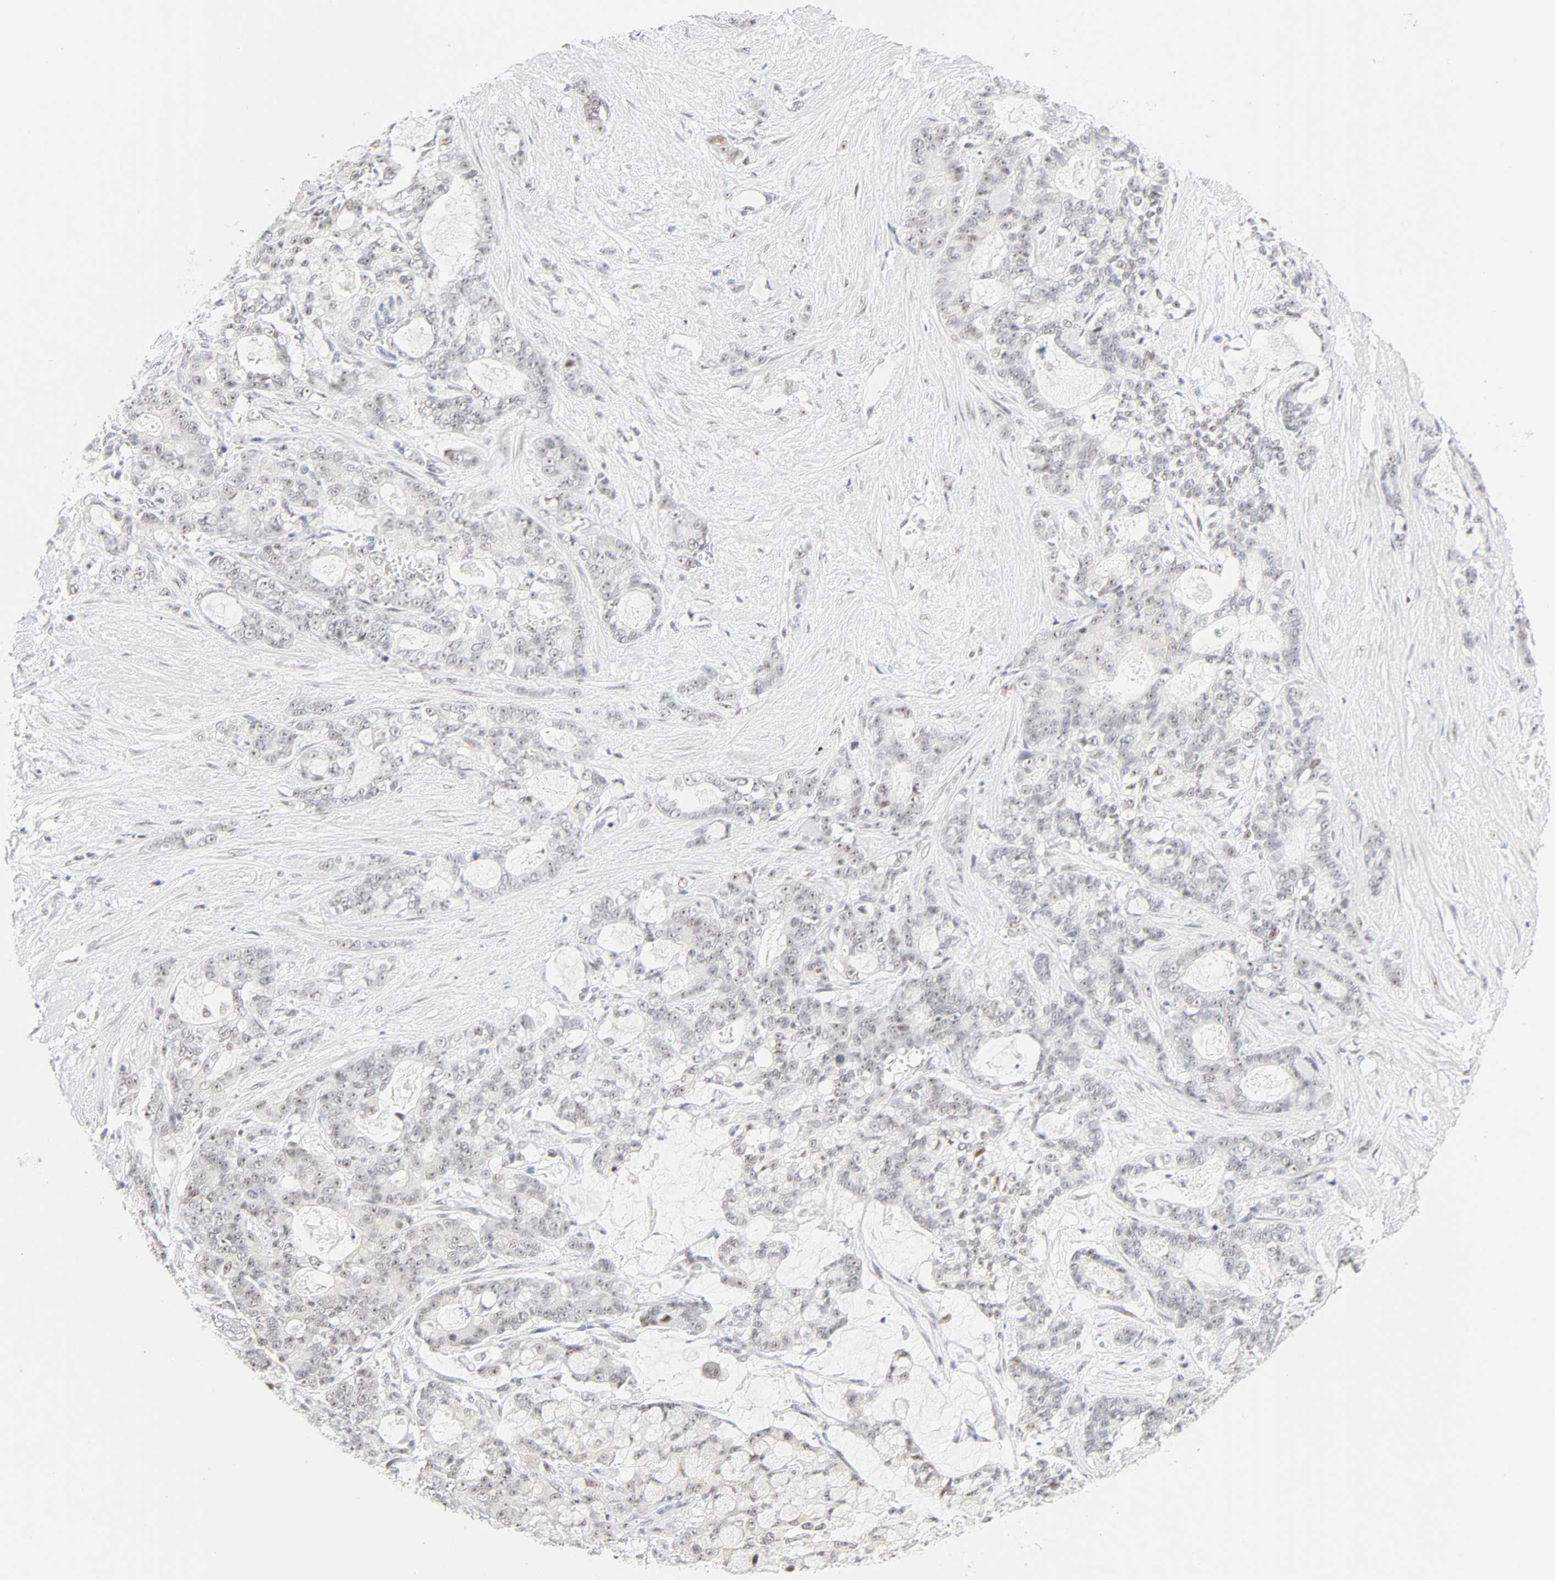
{"staining": {"intensity": "weak", "quantity": "<25%", "location": "nuclear"}, "tissue": "pancreatic cancer", "cell_type": "Tumor cells", "image_type": "cancer", "snomed": [{"axis": "morphology", "description": "Adenocarcinoma, NOS"}, {"axis": "topography", "description": "Pancreas"}], "caption": "Pancreatic cancer (adenocarcinoma) was stained to show a protein in brown. There is no significant staining in tumor cells. (Brightfield microscopy of DAB (3,3'-diaminobenzidine) immunohistochemistry (IHC) at high magnification).", "gene": "MNAT1", "patient": {"sex": "female", "age": 73}}